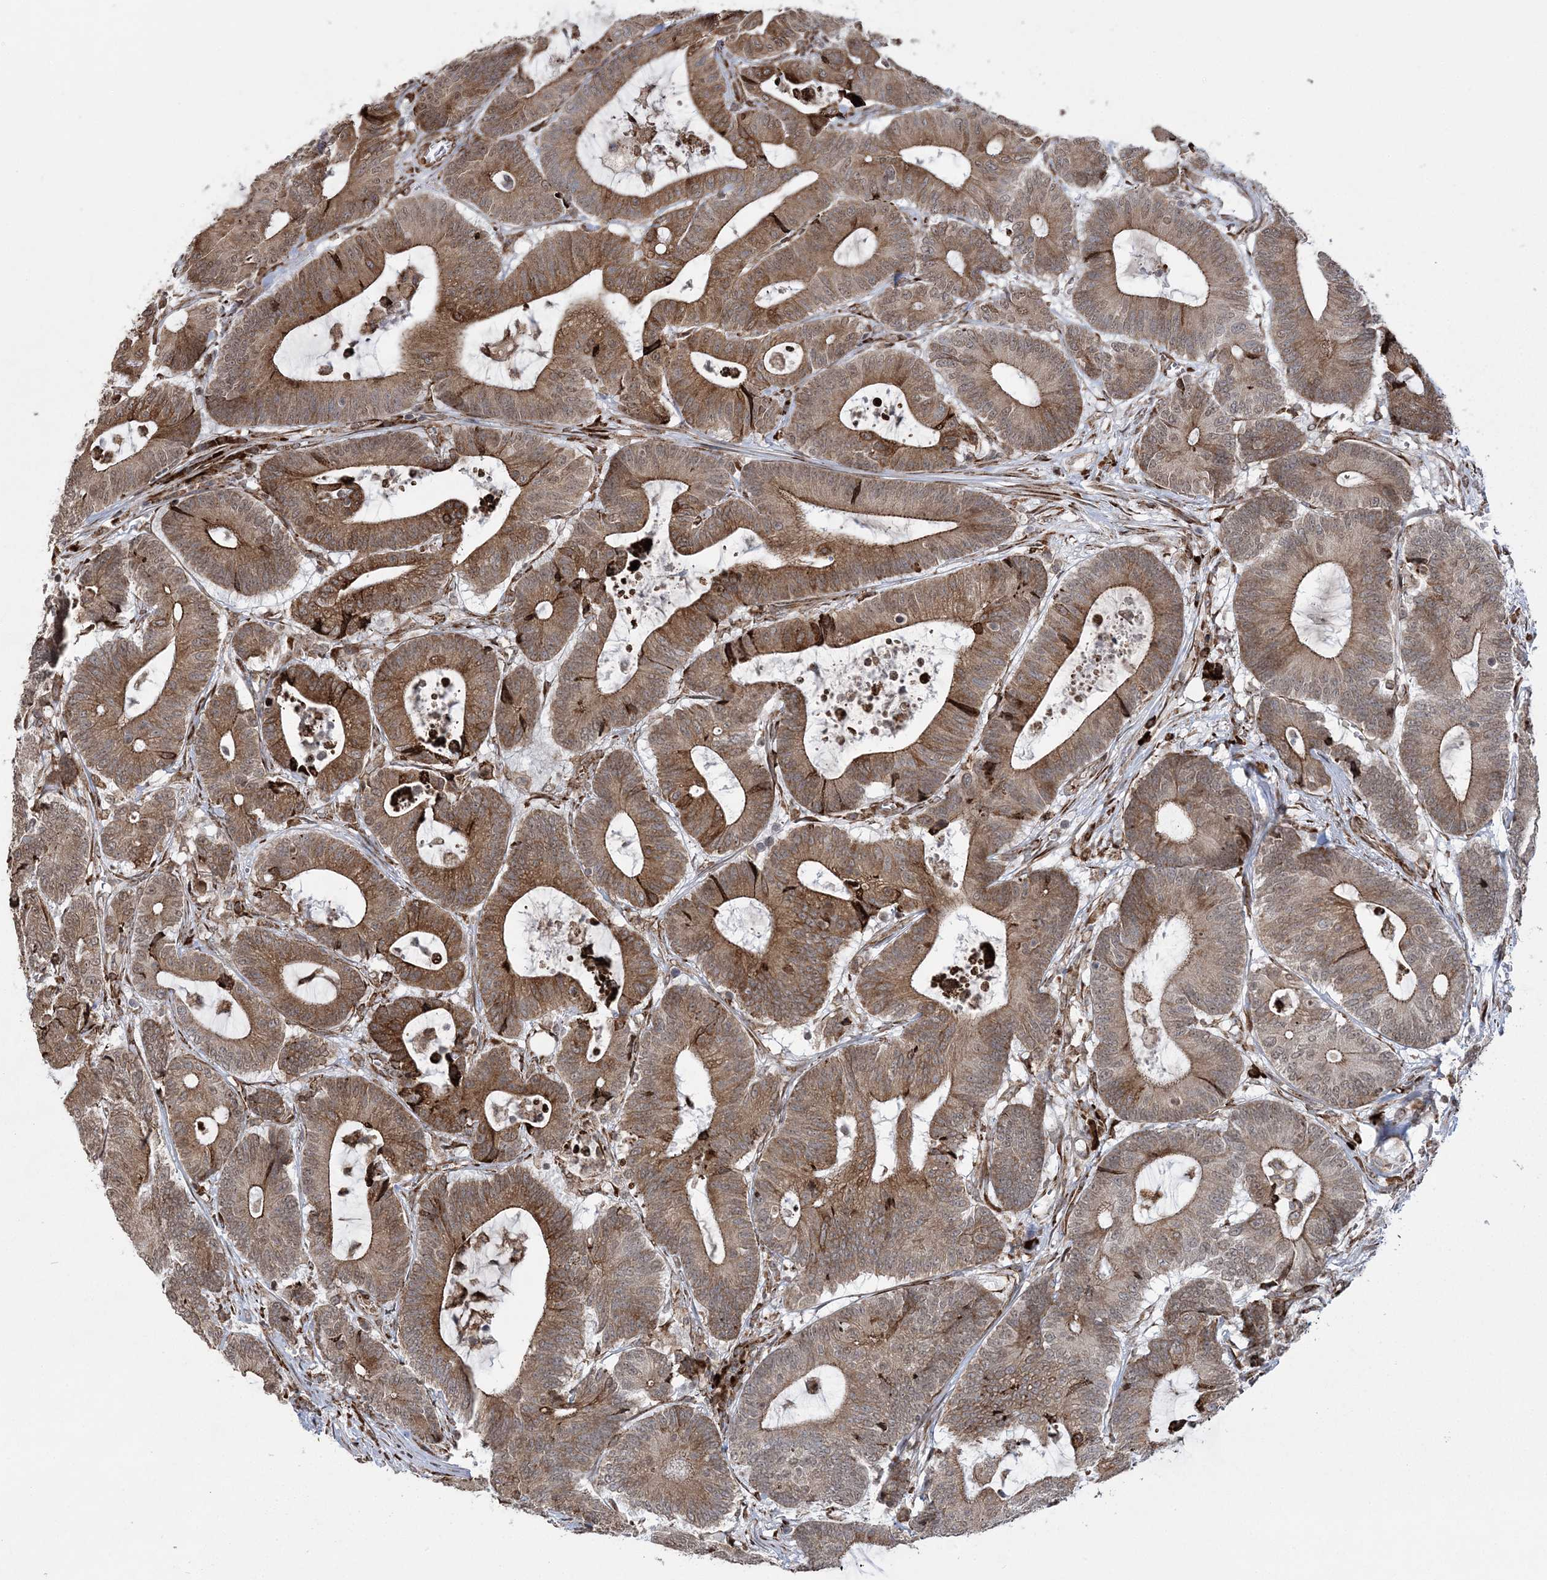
{"staining": {"intensity": "moderate", "quantity": ">75%", "location": "cytoplasmic/membranous"}, "tissue": "colorectal cancer", "cell_type": "Tumor cells", "image_type": "cancer", "snomed": [{"axis": "morphology", "description": "Adenocarcinoma, NOS"}, {"axis": "topography", "description": "Colon"}], "caption": "Moderate cytoplasmic/membranous expression for a protein is seen in about >75% of tumor cells of colorectal adenocarcinoma using IHC.", "gene": "EFCAB12", "patient": {"sex": "female", "age": 84}}